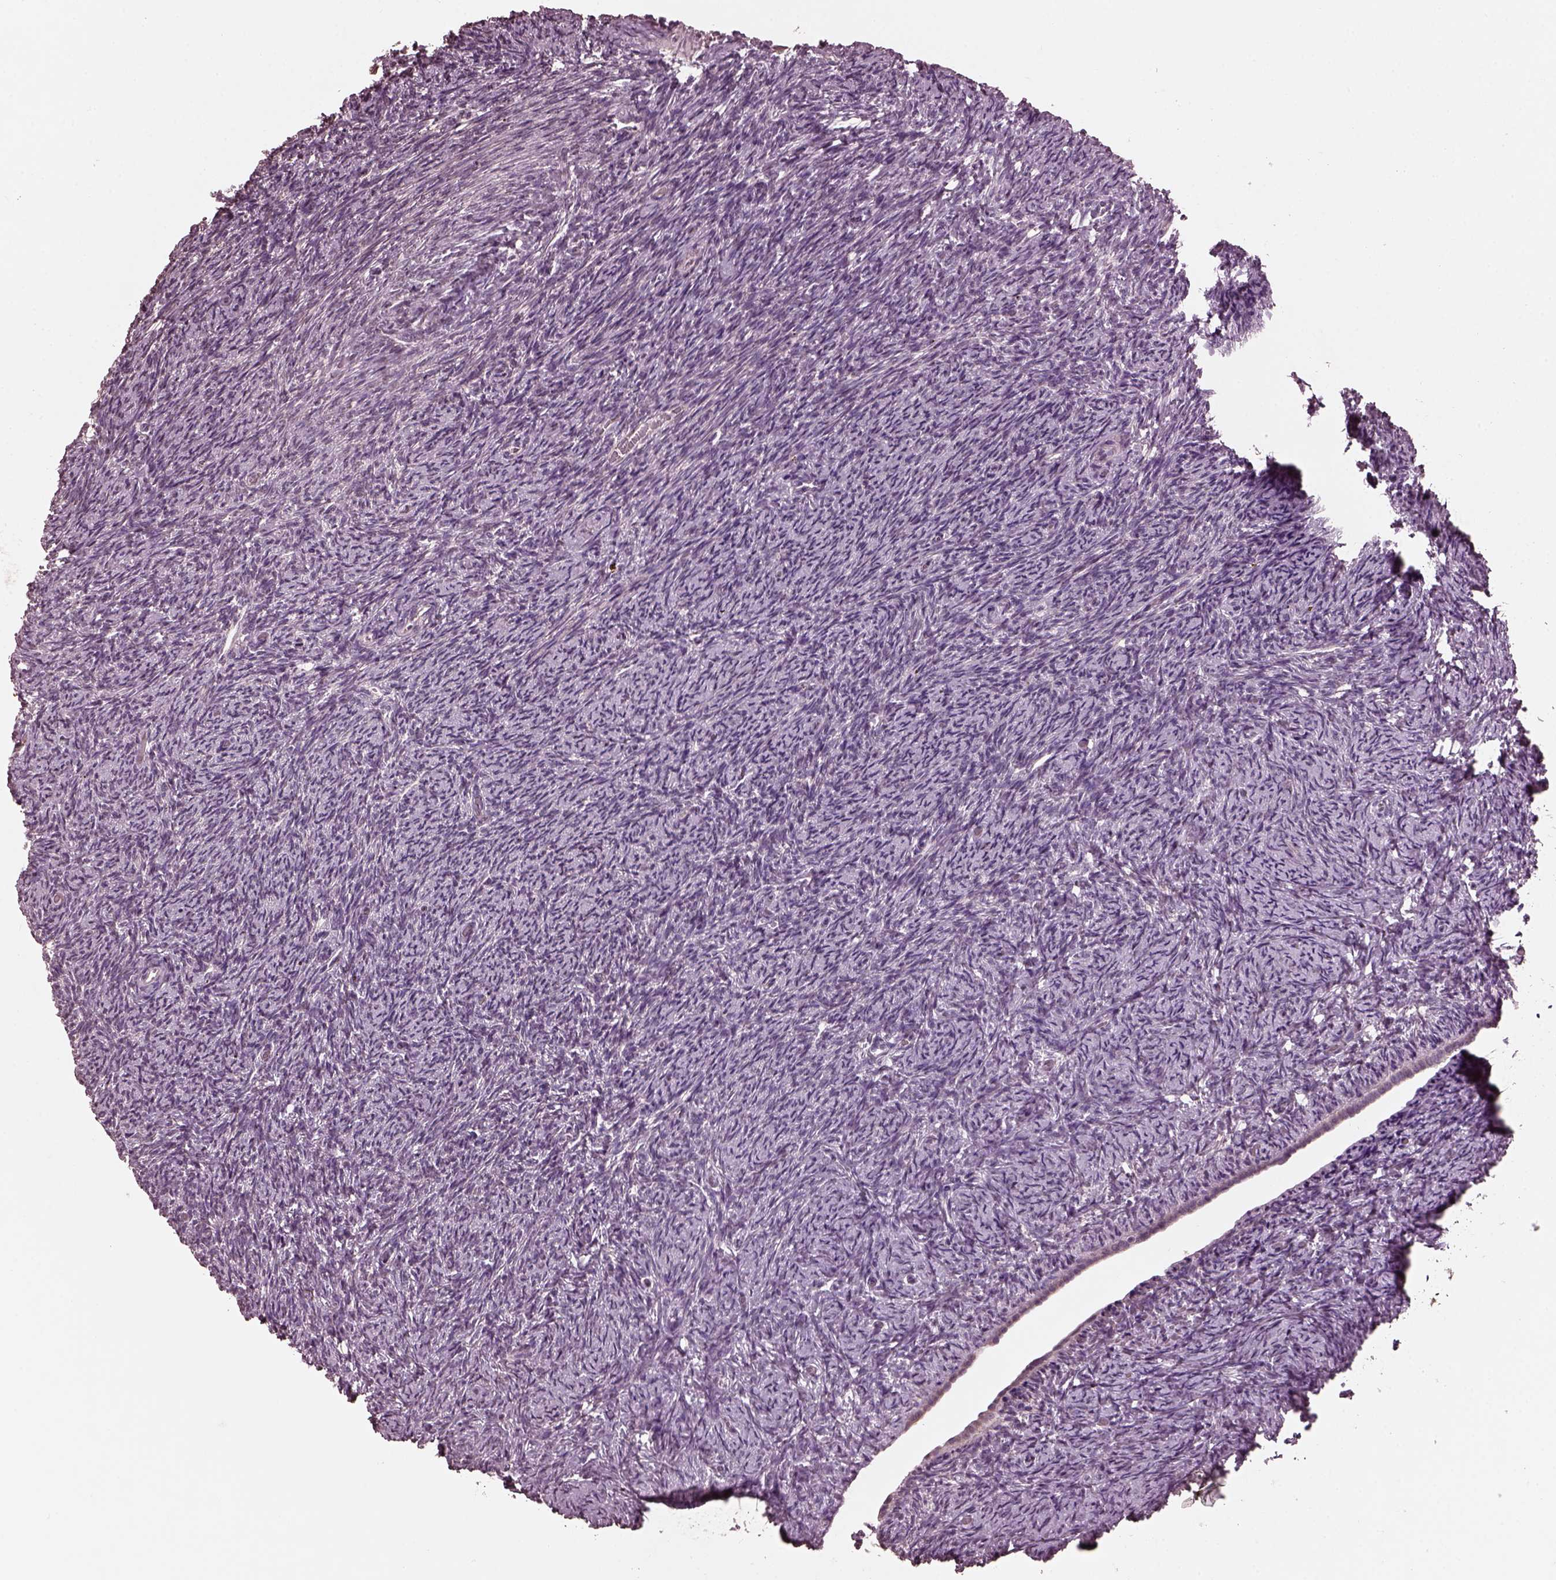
{"staining": {"intensity": "negative", "quantity": "none", "location": "none"}, "tissue": "ovary", "cell_type": "Follicle cells", "image_type": "normal", "snomed": [{"axis": "morphology", "description": "Normal tissue, NOS"}, {"axis": "topography", "description": "Ovary"}], "caption": "This is an immunohistochemistry photomicrograph of benign ovary. There is no staining in follicle cells.", "gene": "IL18RAP", "patient": {"sex": "female", "age": 39}}